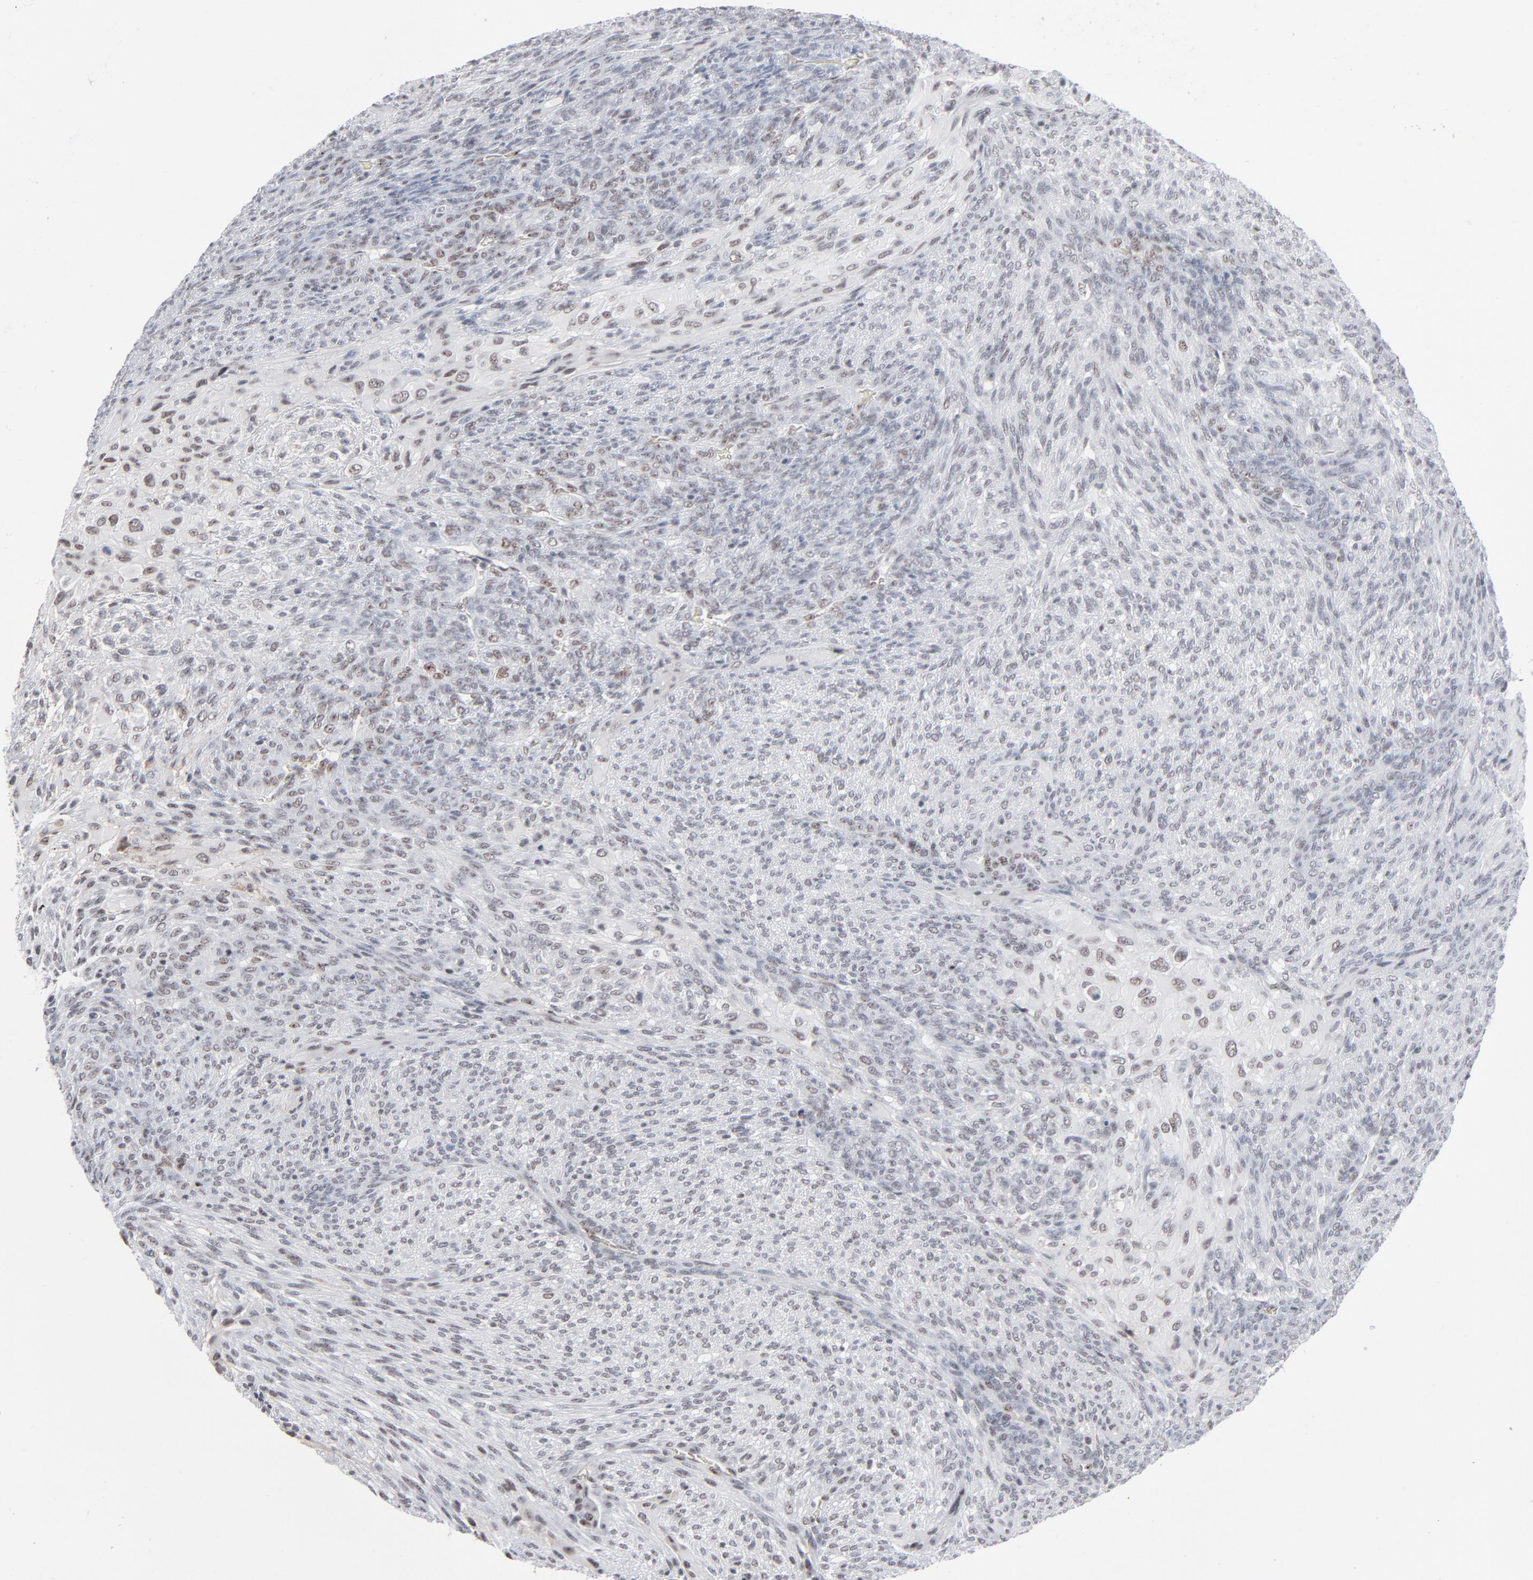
{"staining": {"intensity": "weak", "quantity": "25%-75%", "location": "nuclear"}, "tissue": "glioma", "cell_type": "Tumor cells", "image_type": "cancer", "snomed": [{"axis": "morphology", "description": "Glioma, malignant, High grade"}, {"axis": "topography", "description": "Cerebral cortex"}], "caption": "Brown immunohistochemical staining in glioma shows weak nuclear expression in approximately 25%-75% of tumor cells.", "gene": "MPHOSPH6", "patient": {"sex": "female", "age": 55}}